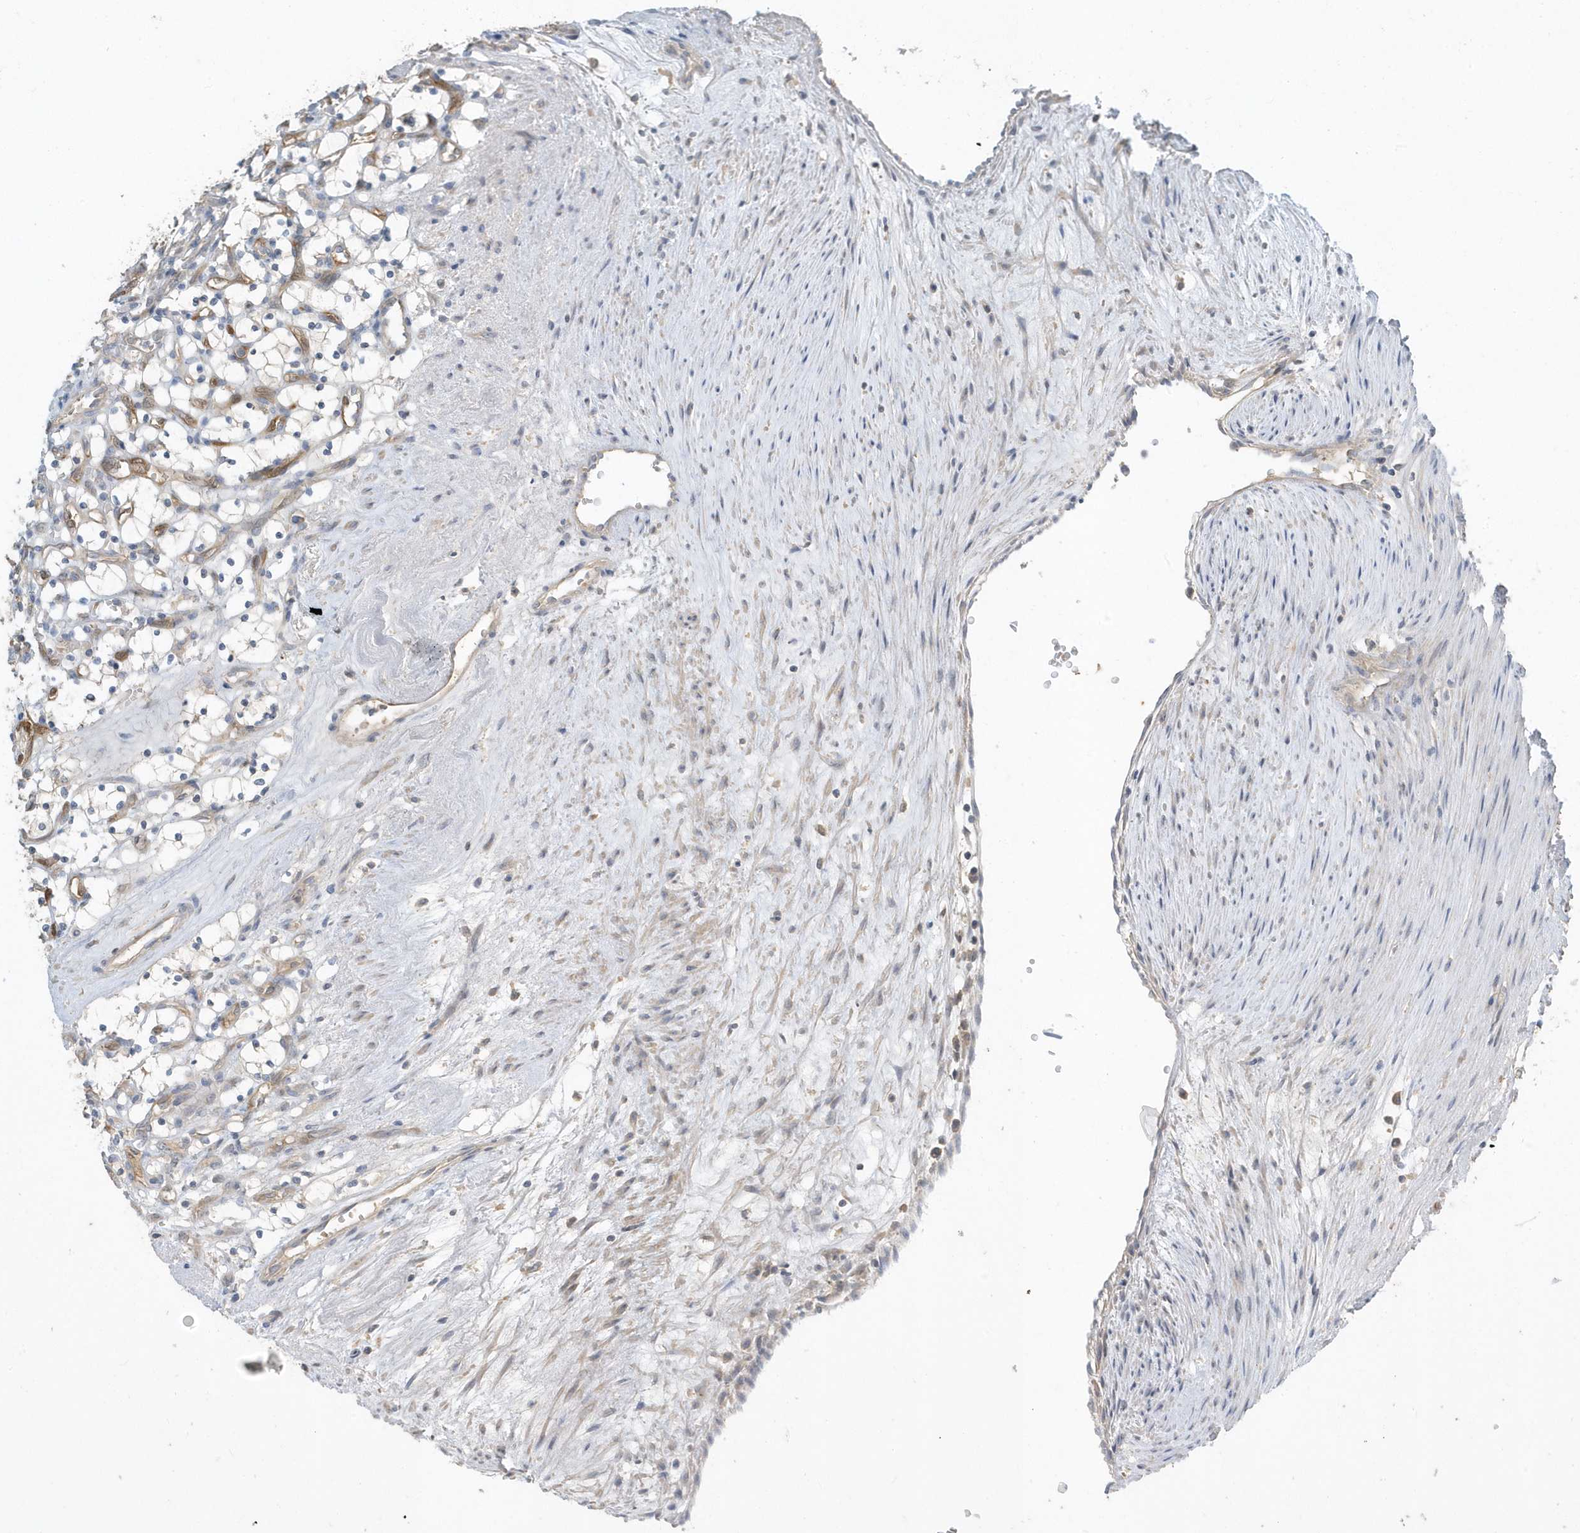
{"staining": {"intensity": "negative", "quantity": "none", "location": "none"}, "tissue": "renal cancer", "cell_type": "Tumor cells", "image_type": "cancer", "snomed": [{"axis": "morphology", "description": "Adenocarcinoma, NOS"}, {"axis": "topography", "description": "Kidney"}], "caption": "High power microscopy histopathology image of an IHC image of renal adenocarcinoma, revealing no significant positivity in tumor cells.", "gene": "USP53", "patient": {"sex": "female", "age": 69}}